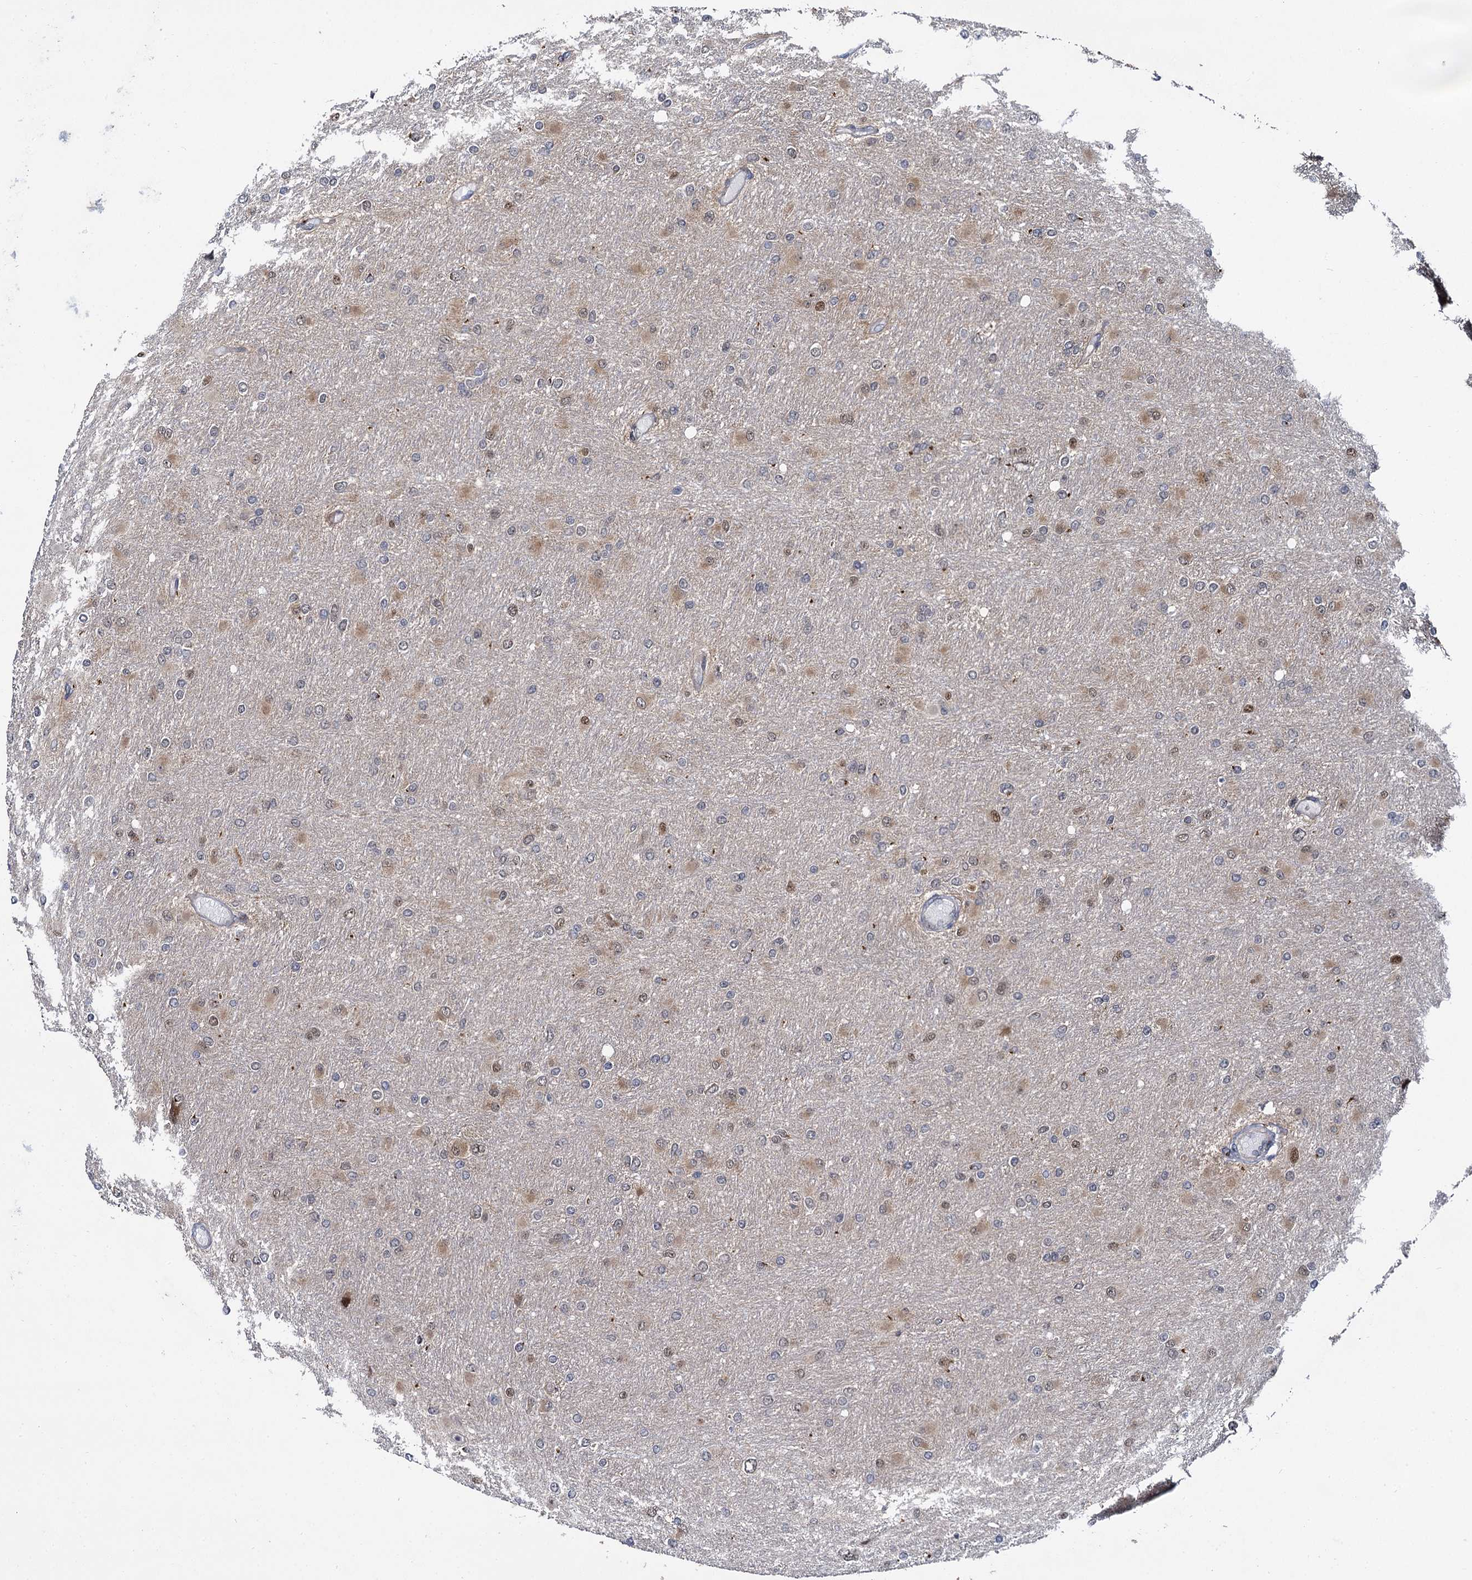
{"staining": {"intensity": "moderate", "quantity": "<25%", "location": "nuclear"}, "tissue": "glioma", "cell_type": "Tumor cells", "image_type": "cancer", "snomed": [{"axis": "morphology", "description": "Glioma, malignant, High grade"}, {"axis": "topography", "description": "Cerebral cortex"}], "caption": "Brown immunohistochemical staining in glioma reveals moderate nuclear expression in about <25% of tumor cells.", "gene": "GAL3ST4", "patient": {"sex": "female", "age": 36}}